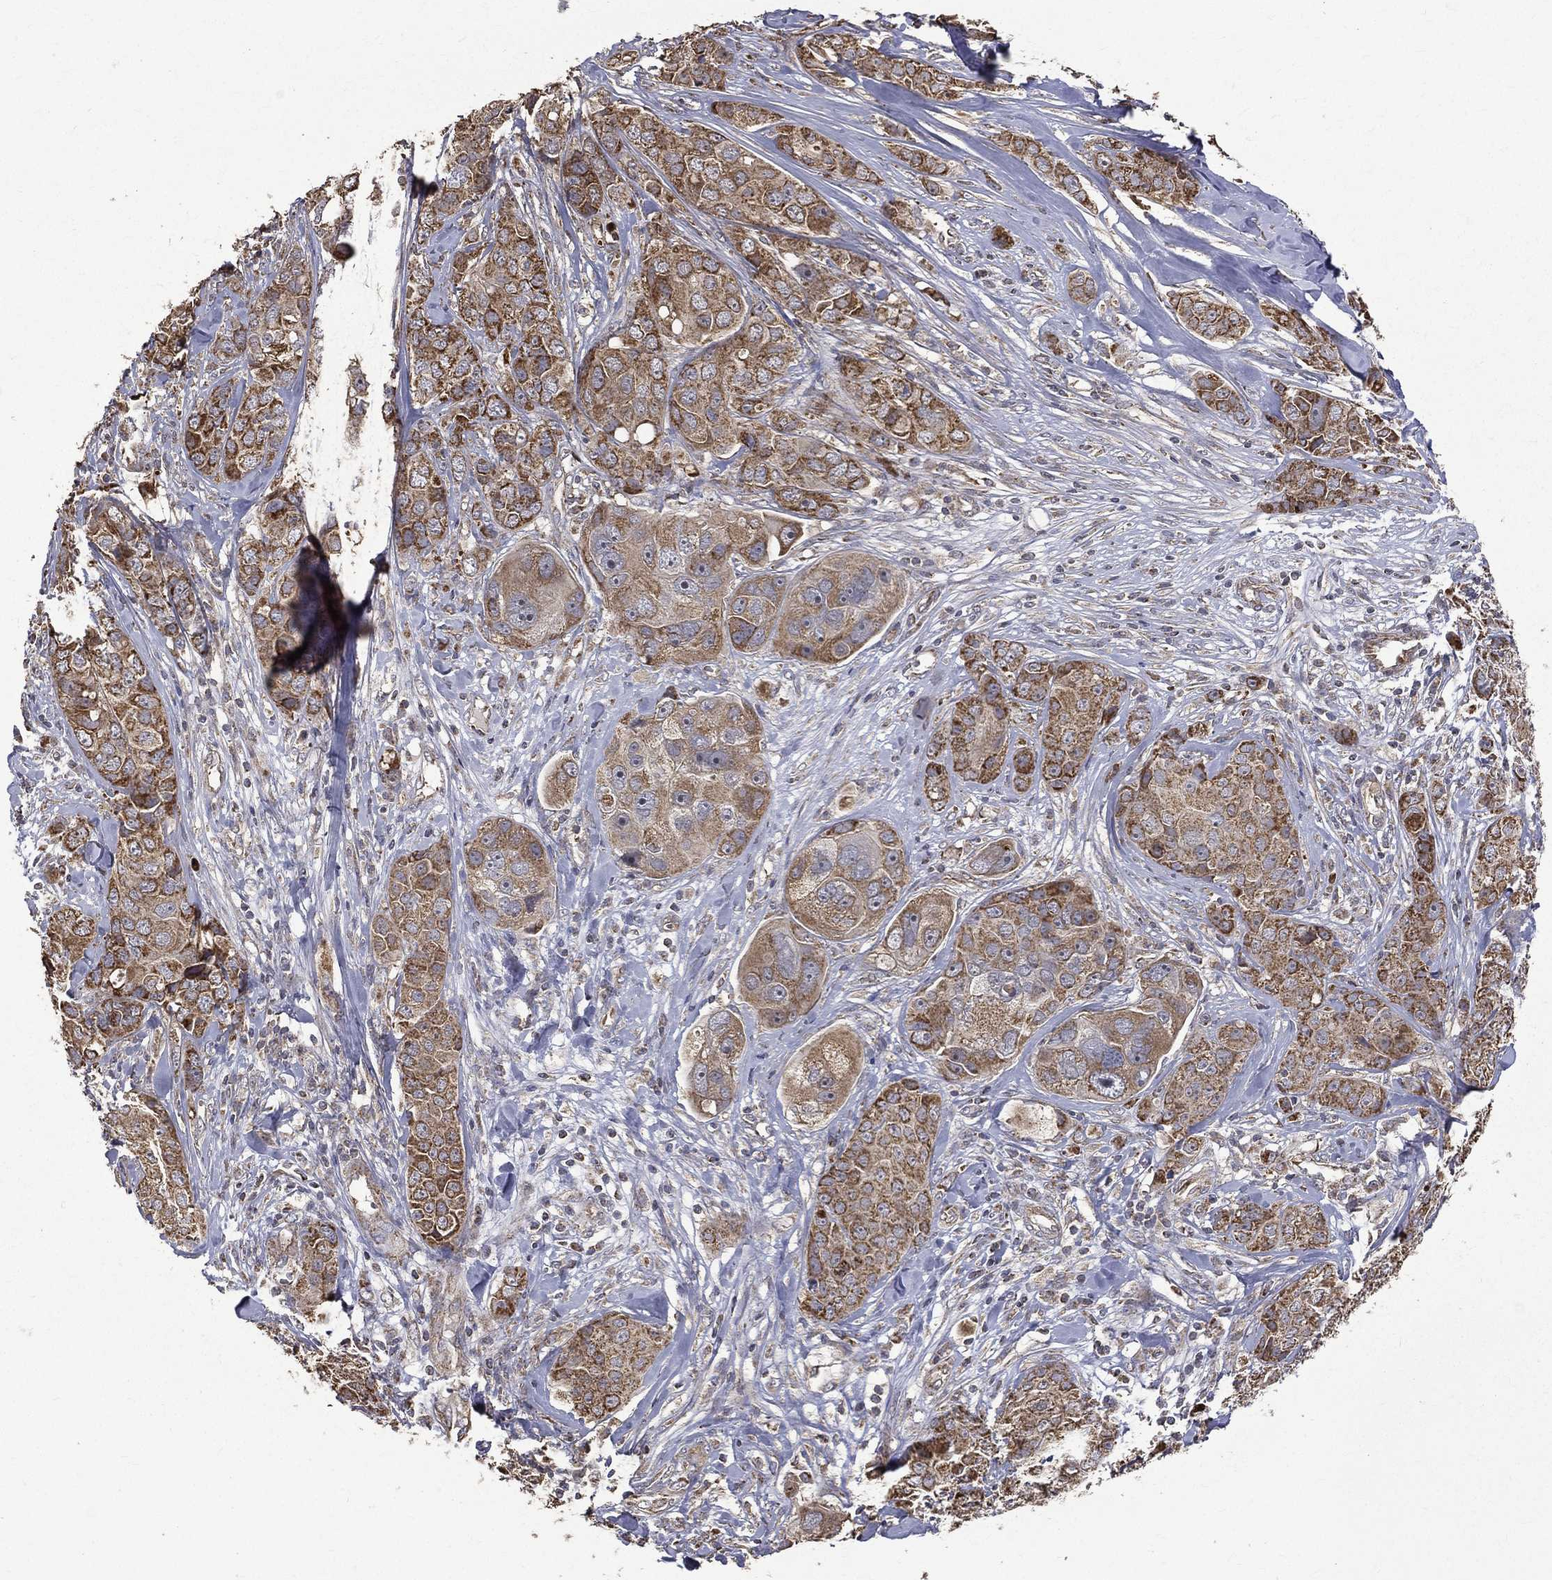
{"staining": {"intensity": "moderate", "quantity": ">75%", "location": "cytoplasmic/membranous"}, "tissue": "breast cancer", "cell_type": "Tumor cells", "image_type": "cancer", "snomed": [{"axis": "morphology", "description": "Duct carcinoma"}, {"axis": "topography", "description": "Breast"}], "caption": "Moderate cytoplasmic/membranous expression for a protein is present in approximately >75% of tumor cells of infiltrating ductal carcinoma (breast) using immunohistochemistry.", "gene": "RPGR", "patient": {"sex": "female", "age": 43}}